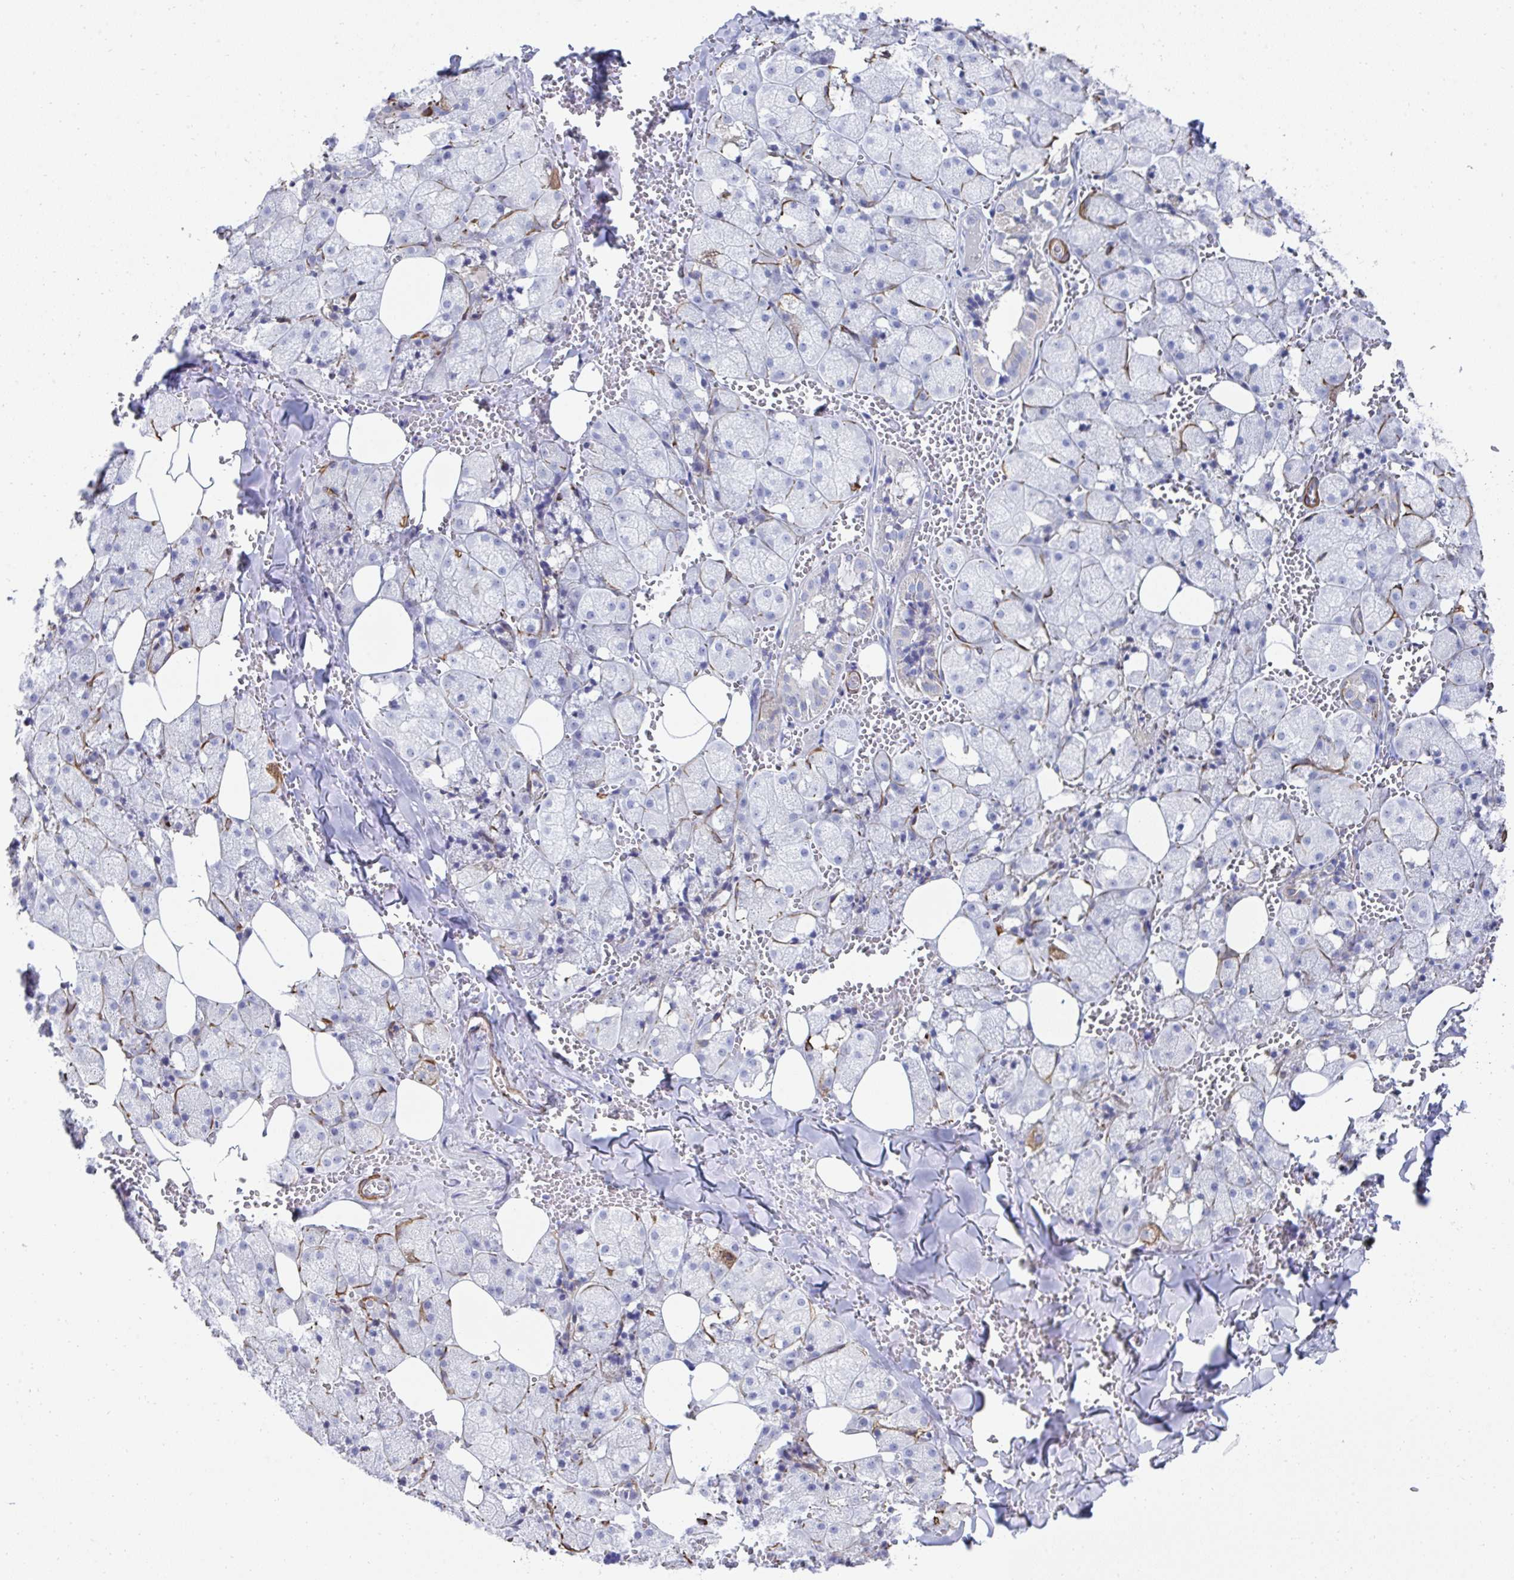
{"staining": {"intensity": "weak", "quantity": "<25%", "location": "cytoplasmic/membranous"}, "tissue": "salivary gland", "cell_type": "Glandular cells", "image_type": "normal", "snomed": [{"axis": "morphology", "description": "Normal tissue, NOS"}, {"axis": "topography", "description": "Salivary gland"}, {"axis": "topography", "description": "Peripheral nerve tissue"}], "caption": "A high-resolution histopathology image shows immunohistochemistry (IHC) staining of unremarkable salivary gland, which reveals no significant staining in glandular cells.", "gene": "FBXL13", "patient": {"sex": "male", "age": 38}}